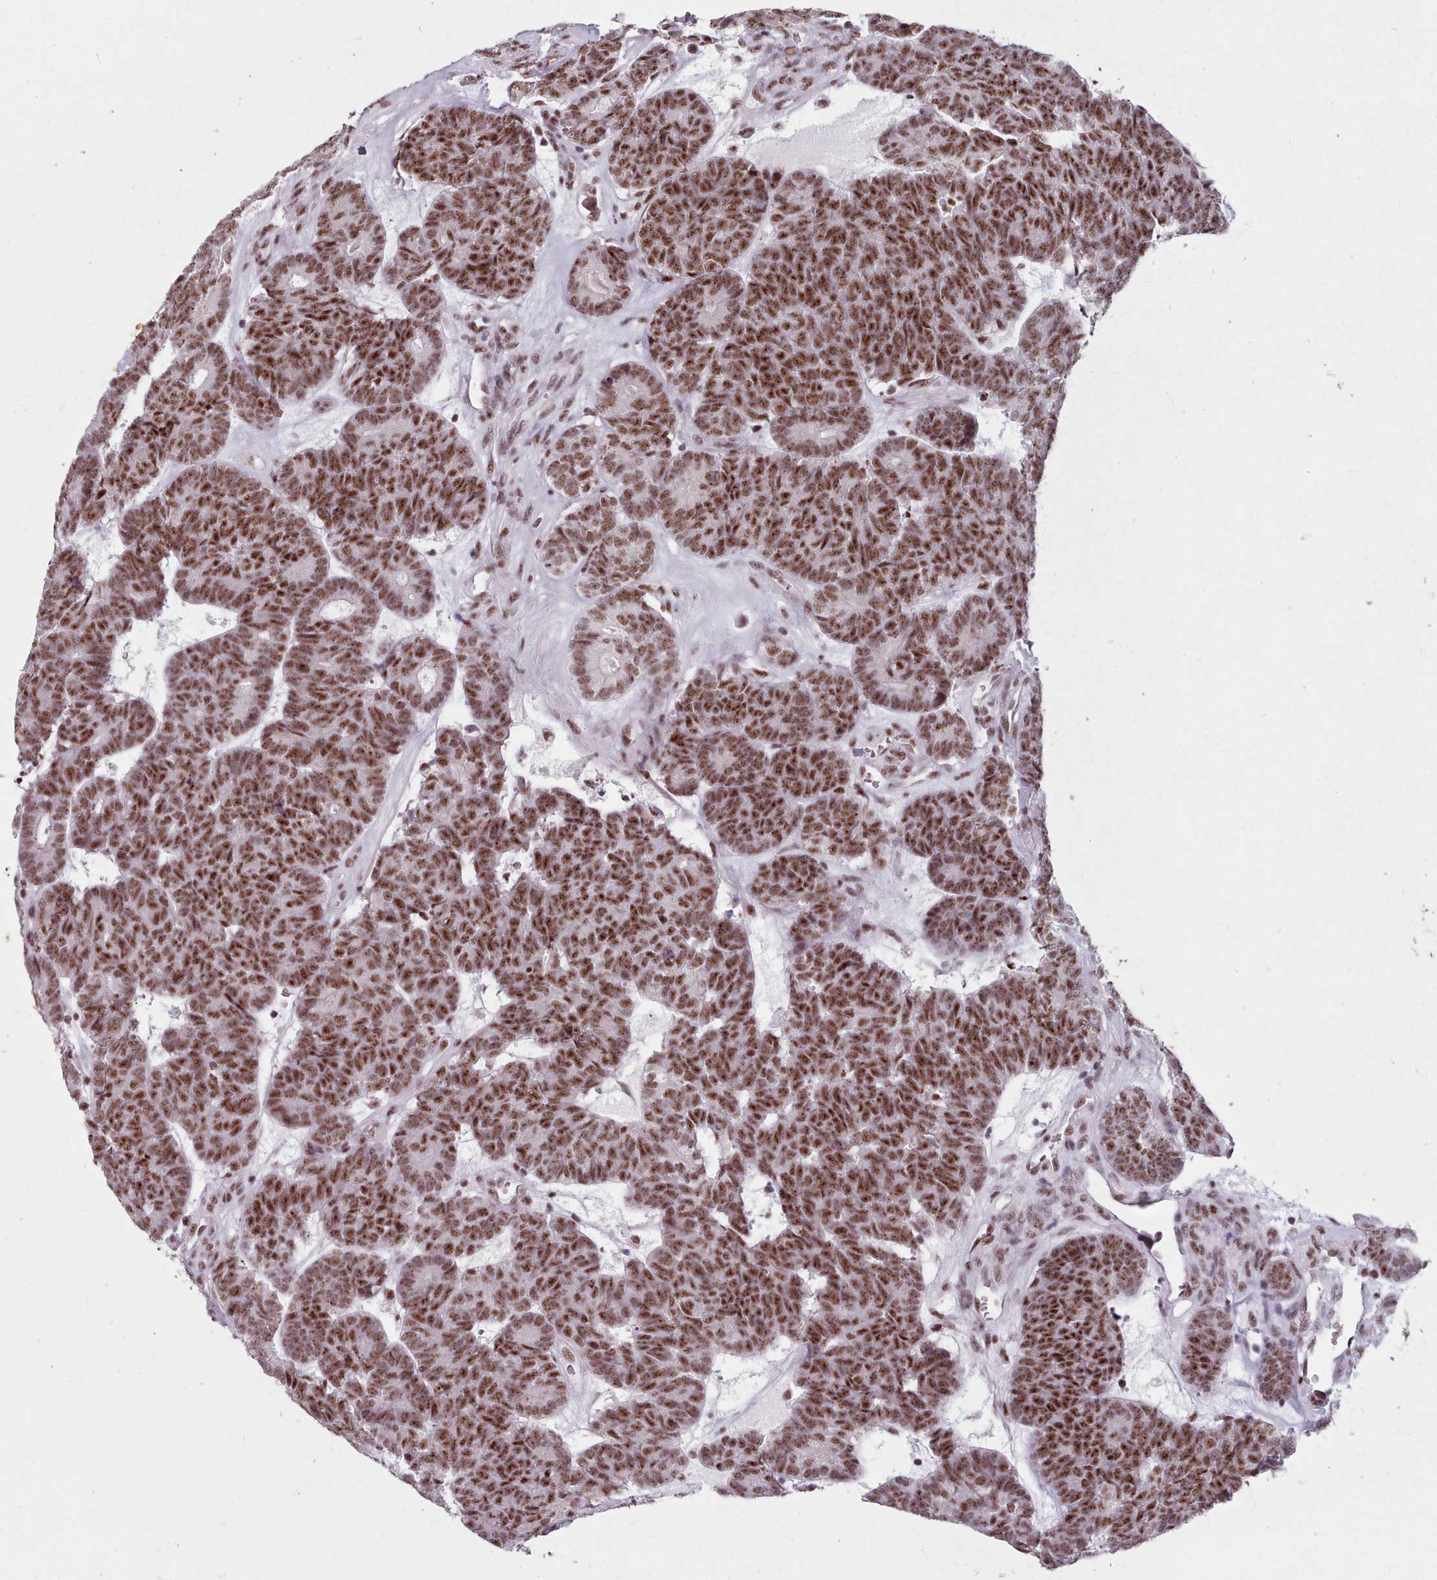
{"staining": {"intensity": "strong", "quantity": ">75%", "location": "nuclear"}, "tissue": "head and neck cancer", "cell_type": "Tumor cells", "image_type": "cancer", "snomed": [{"axis": "morphology", "description": "Adenocarcinoma, NOS"}, {"axis": "topography", "description": "Head-Neck"}], "caption": "Immunohistochemical staining of head and neck adenocarcinoma shows high levels of strong nuclear protein staining in about >75% of tumor cells.", "gene": "SRRM1", "patient": {"sex": "female", "age": 81}}